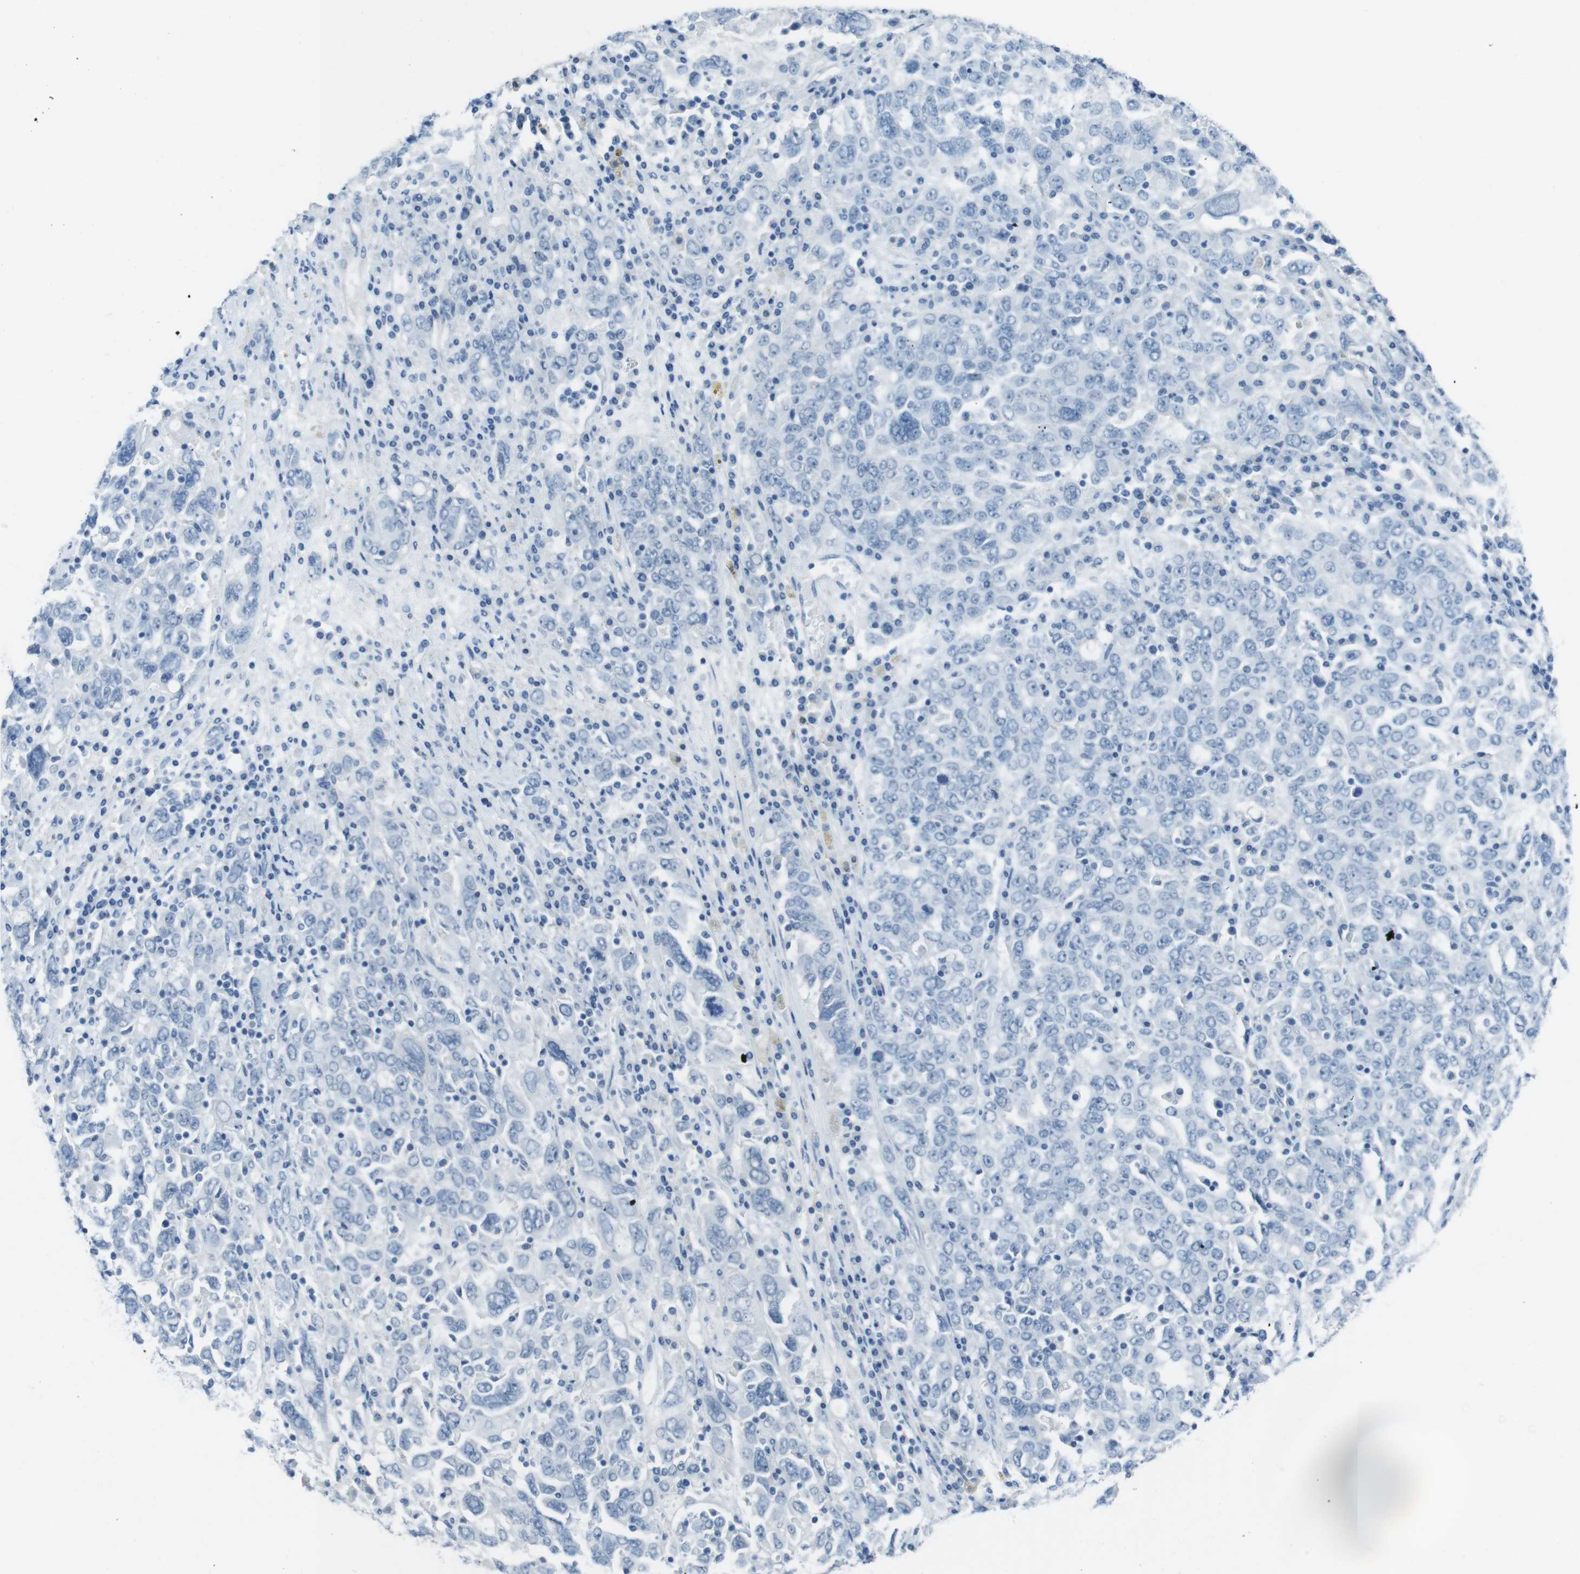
{"staining": {"intensity": "negative", "quantity": "none", "location": "none"}, "tissue": "ovarian cancer", "cell_type": "Tumor cells", "image_type": "cancer", "snomed": [{"axis": "morphology", "description": "Carcinoma, endometroid"}, {"axis": "topography", "description": "Ovary"}], "caption": "A high-resolution micrograph shows IHC staining of ovarian cancer, which exhibits no significant expression in tumor cells.", "gene": "TMEM207", "patient": {"sex": "female", "age": 62}}